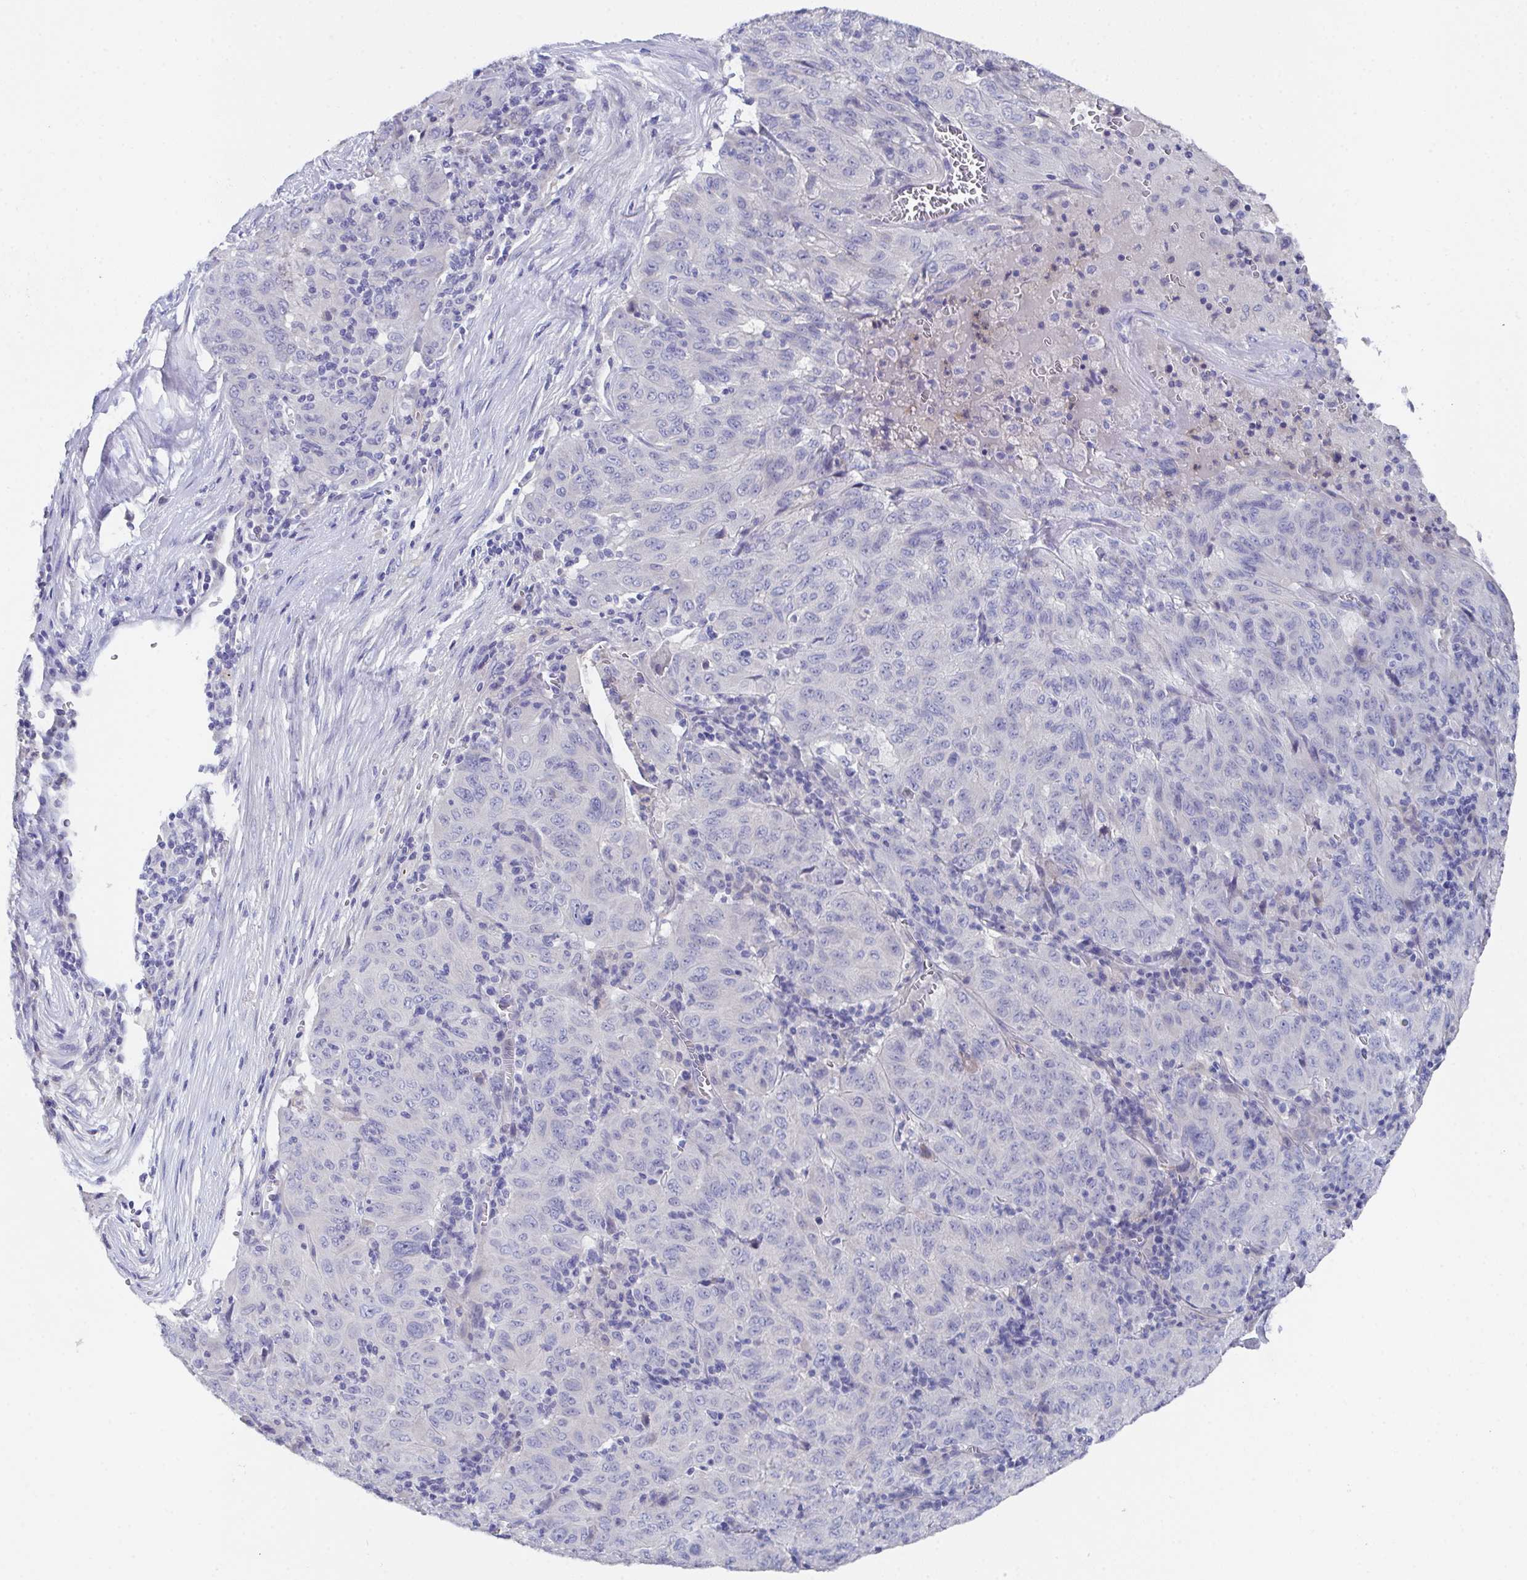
{"staining": {"intensity": "negative", "quantity": "none", "location": "none"}, "tissue": "pancreatic cancer", "cell_type": "Tumor cells", "image_type": "cancer", "snomed": [{"axis": "morphology", "description": "Adenocarcinoma, NOS"}, {"axis": "topography", "description": "Pancreas"}], "caption": "DAB immunohistochemical staining of human pancreatic adenocarcinoma exhibits no significant staining in tumor cells. (Stains: DAB immunohistochemistry (IHC) with hematoxylin counter stain, Microscopy: brightfield microscopy at high magnification).", "gene": "SSC4D", "patient": {"sex": "male", "age": 63}}